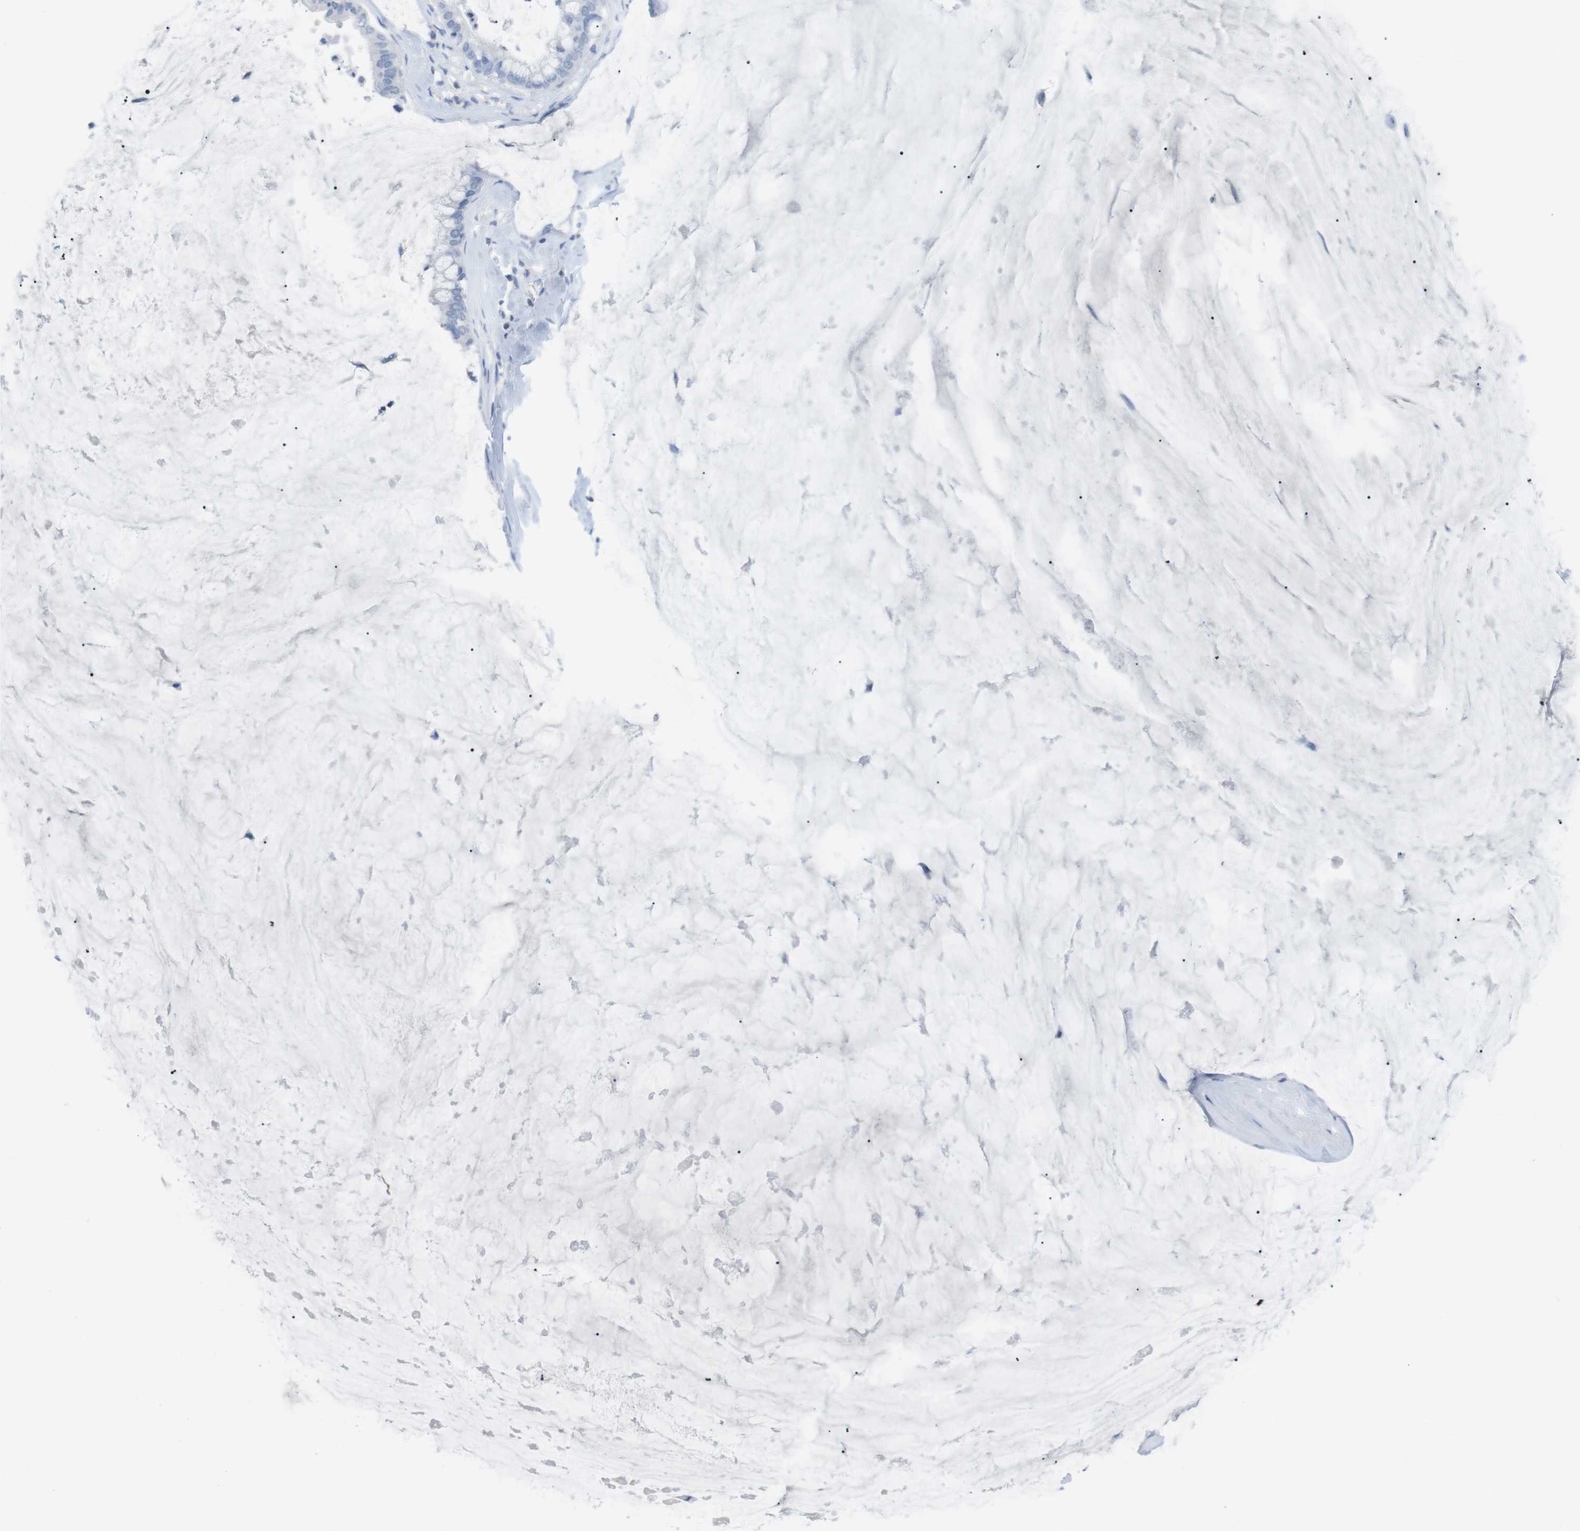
{"staining": {"intensity": "negative", "quantity": "none", "location": "none"}, "tissue": "pancreatic cancer", "cell_type": "Tumor cells", "image_type": "cancer", "snomed": [{"axis": "morphology", "description": "Adenocarcinoma, NOS"}, {"axis": "topography", "description": "Pancreas"}], "caption": "The immunohistochemistry (IHC) histopathology image has no significant staining in tumor cells of pancreatic cancer (adenocarcinoma) tissue. Nuclei are stained in blue.", "gene": "HBG2", "patient": {"sex": "male", "age": 41}}